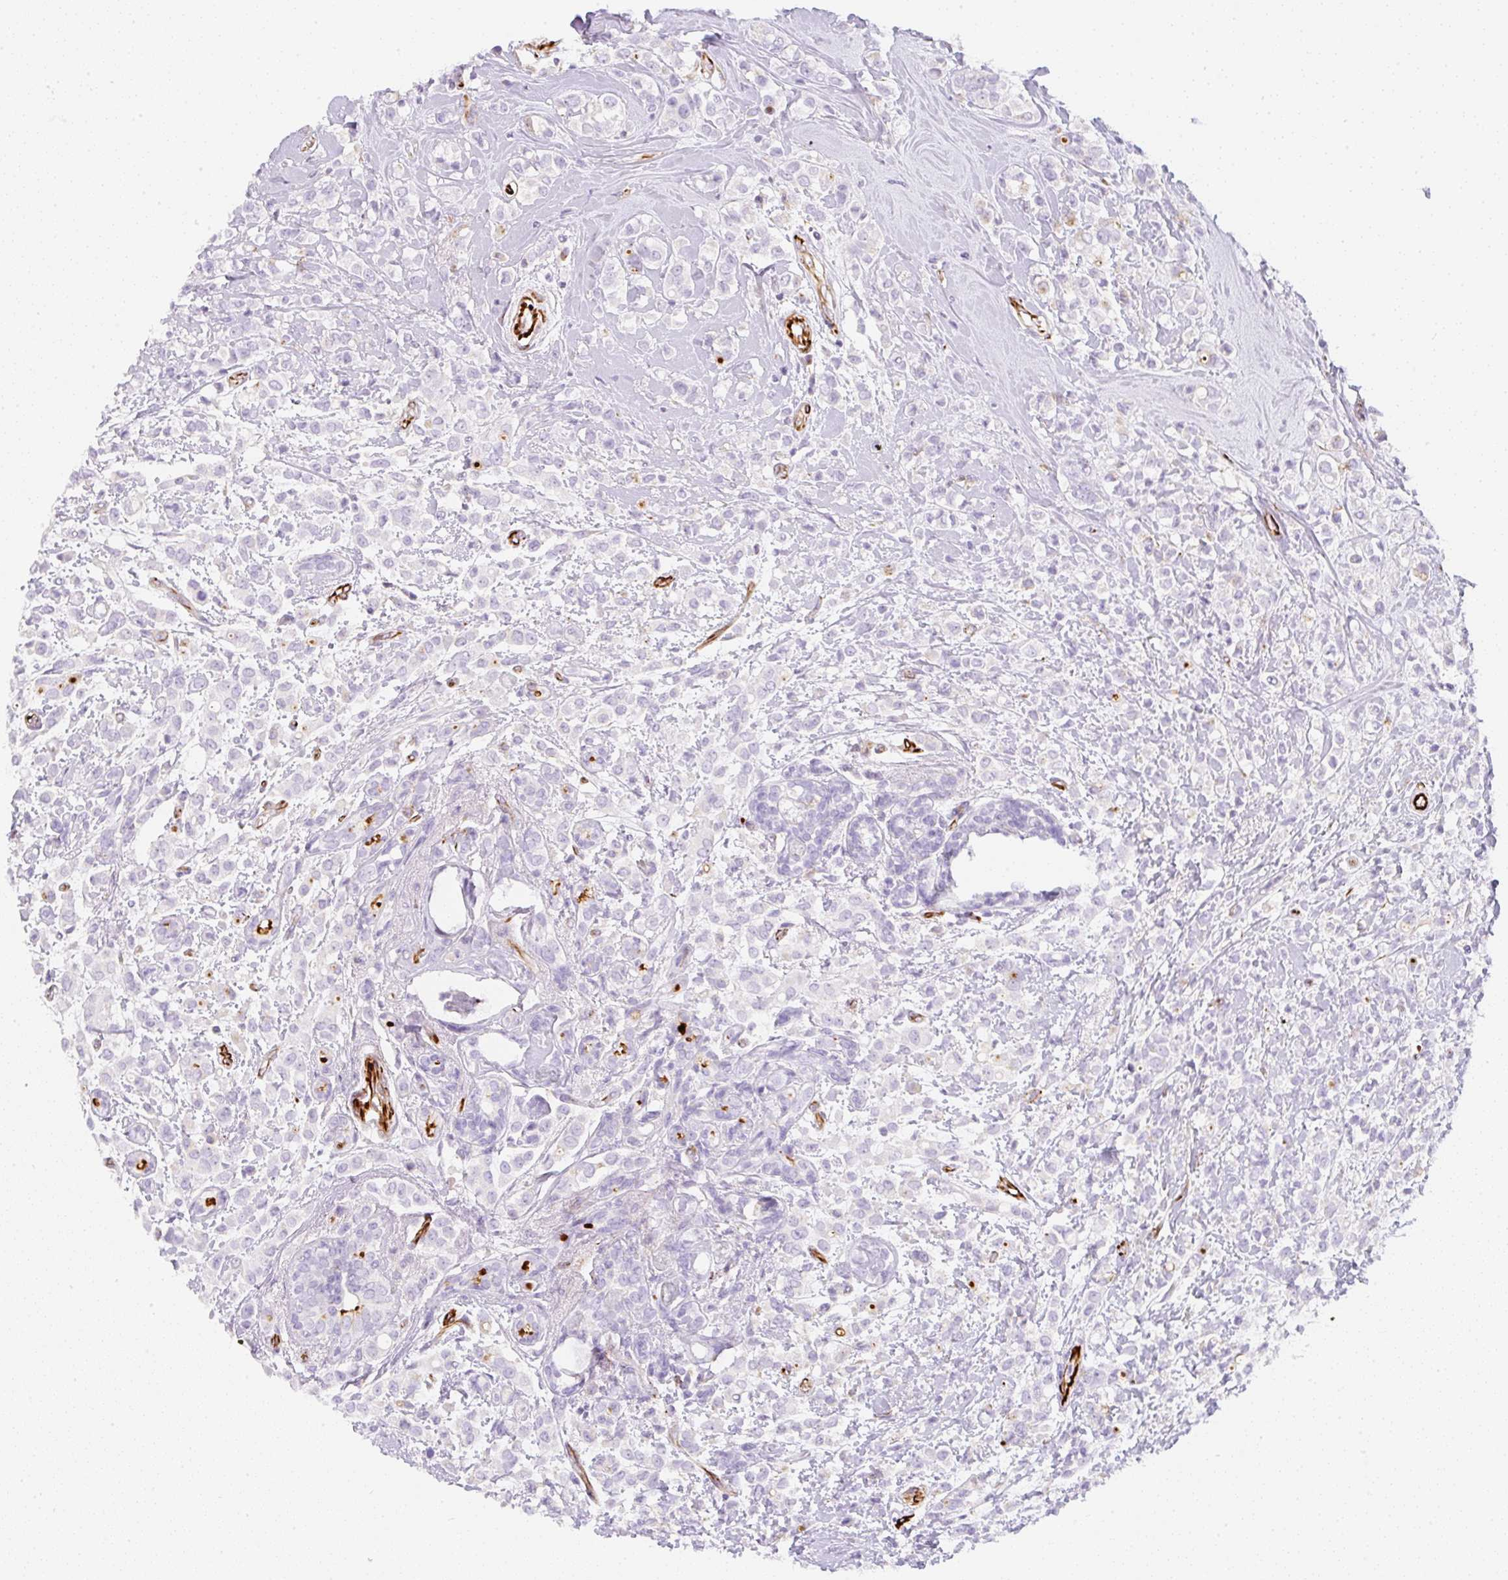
{"staining": {"intensity": "weak", "quantity": "<25%", "location": "cytoplasmic/membranous"}, "tissue": "breast cancer", "cell_type": "Tumor cells", "image_type": "cancer", "snomed": [{"axis": "morphology", "description": "Lobular carcinoma"}, {"axis": "topography", "description": "Breast"}], "caption": "There is no significant expression in tumor cells of breast cancer (lobular carcinoma).", "gene": "ZNF689", "patient": {"sex": "female", "age": 68}}